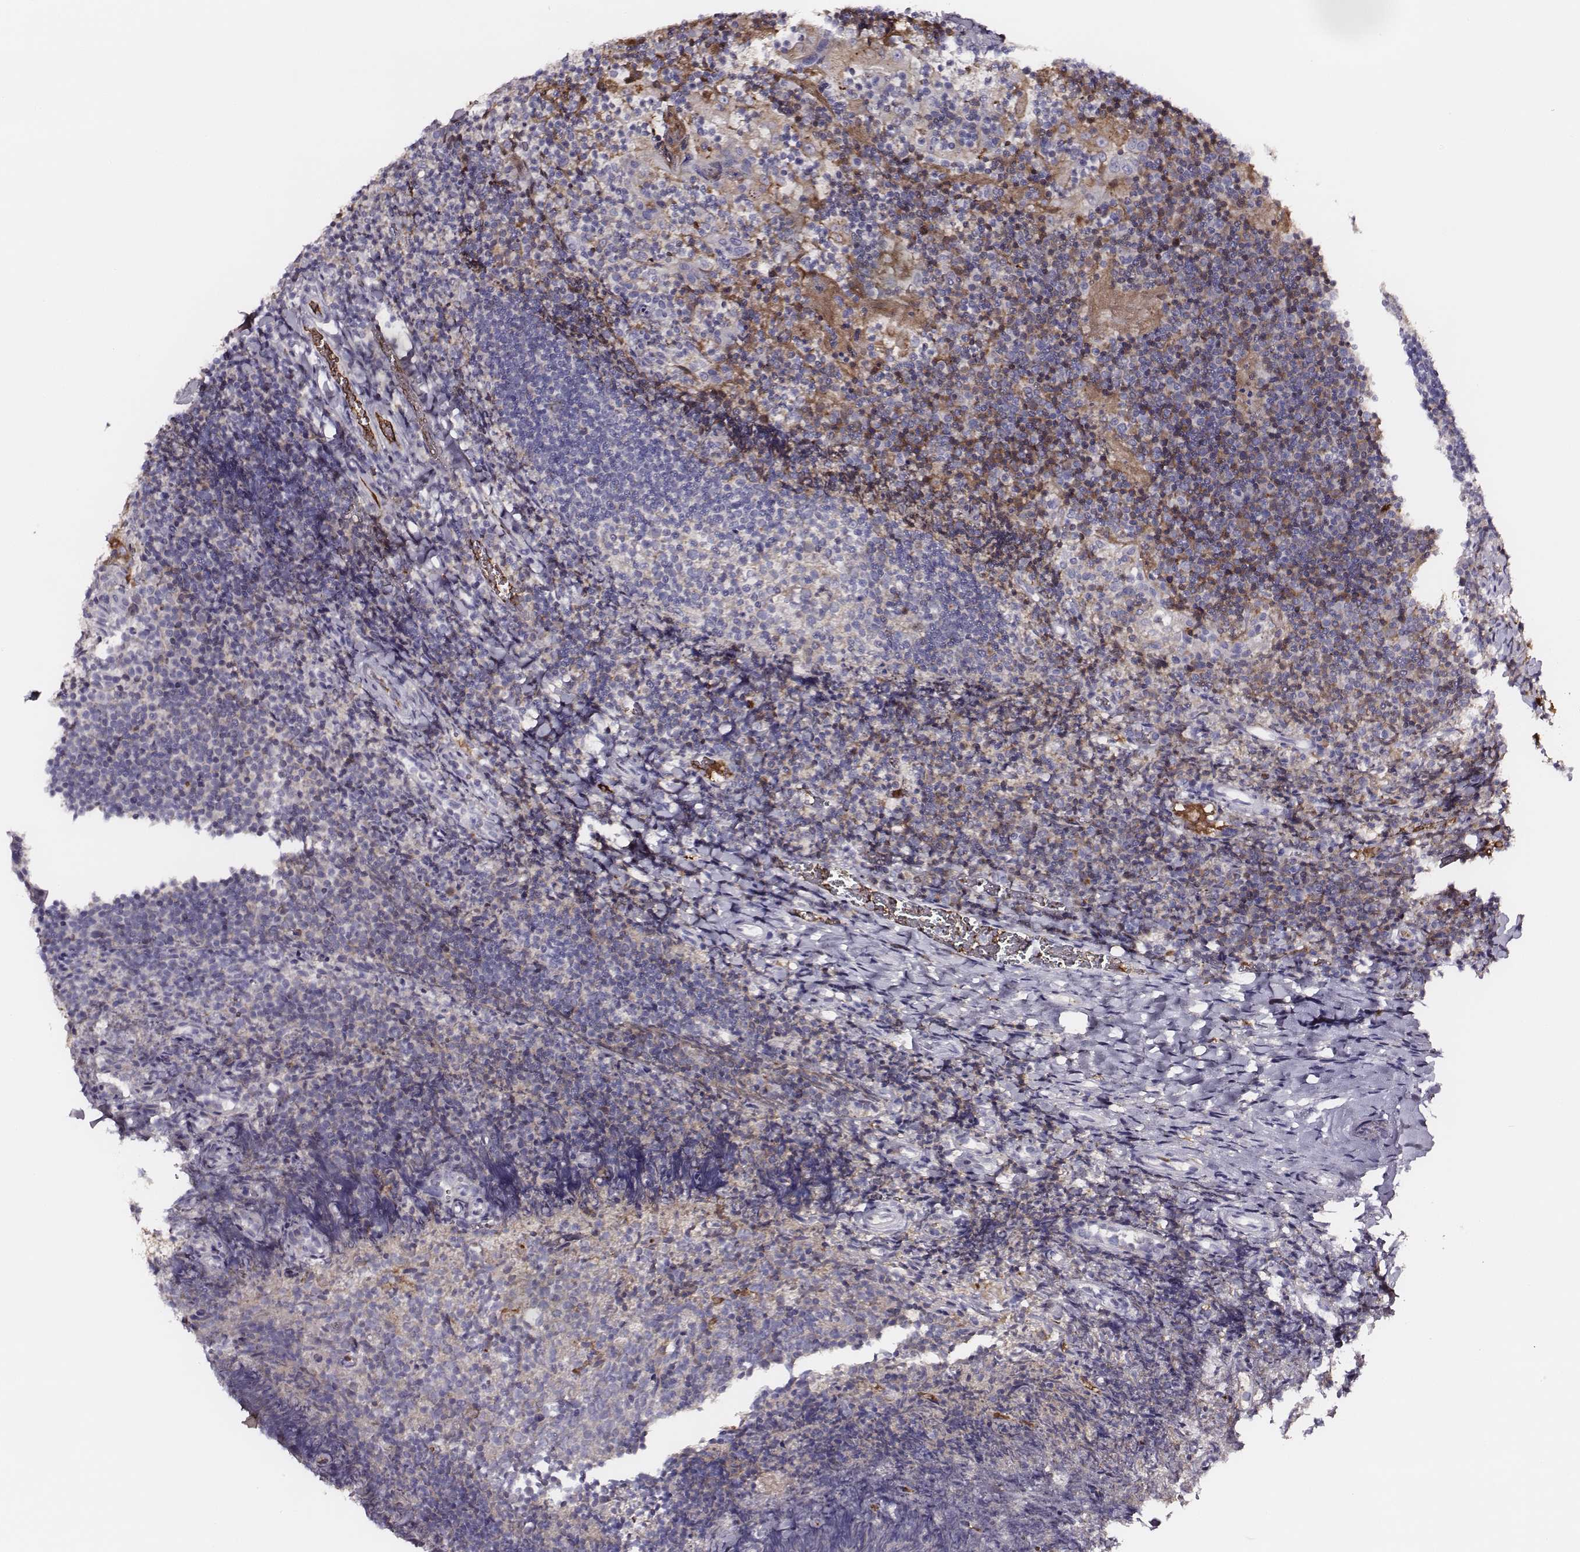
{"staining": {"intensity": "negative", "quantity": "none", "location": "none"}, "tissue": "tonsil", "cell_type": "Germinal center cells", "image_type": "normal", "snomed": [{"axis": "morphology", "description": "Normal tissue, NOS"}, {"axis": "topography", "description": "Tonsil"}], "caption": "High power microscopy photomicrograph of an immunohistochemistry (IHC) micrograph of benign tonsil, revealing no significant expression in germinal center cells.", "gene": "TF", "patient": {"sex": "female", "age": 10}}